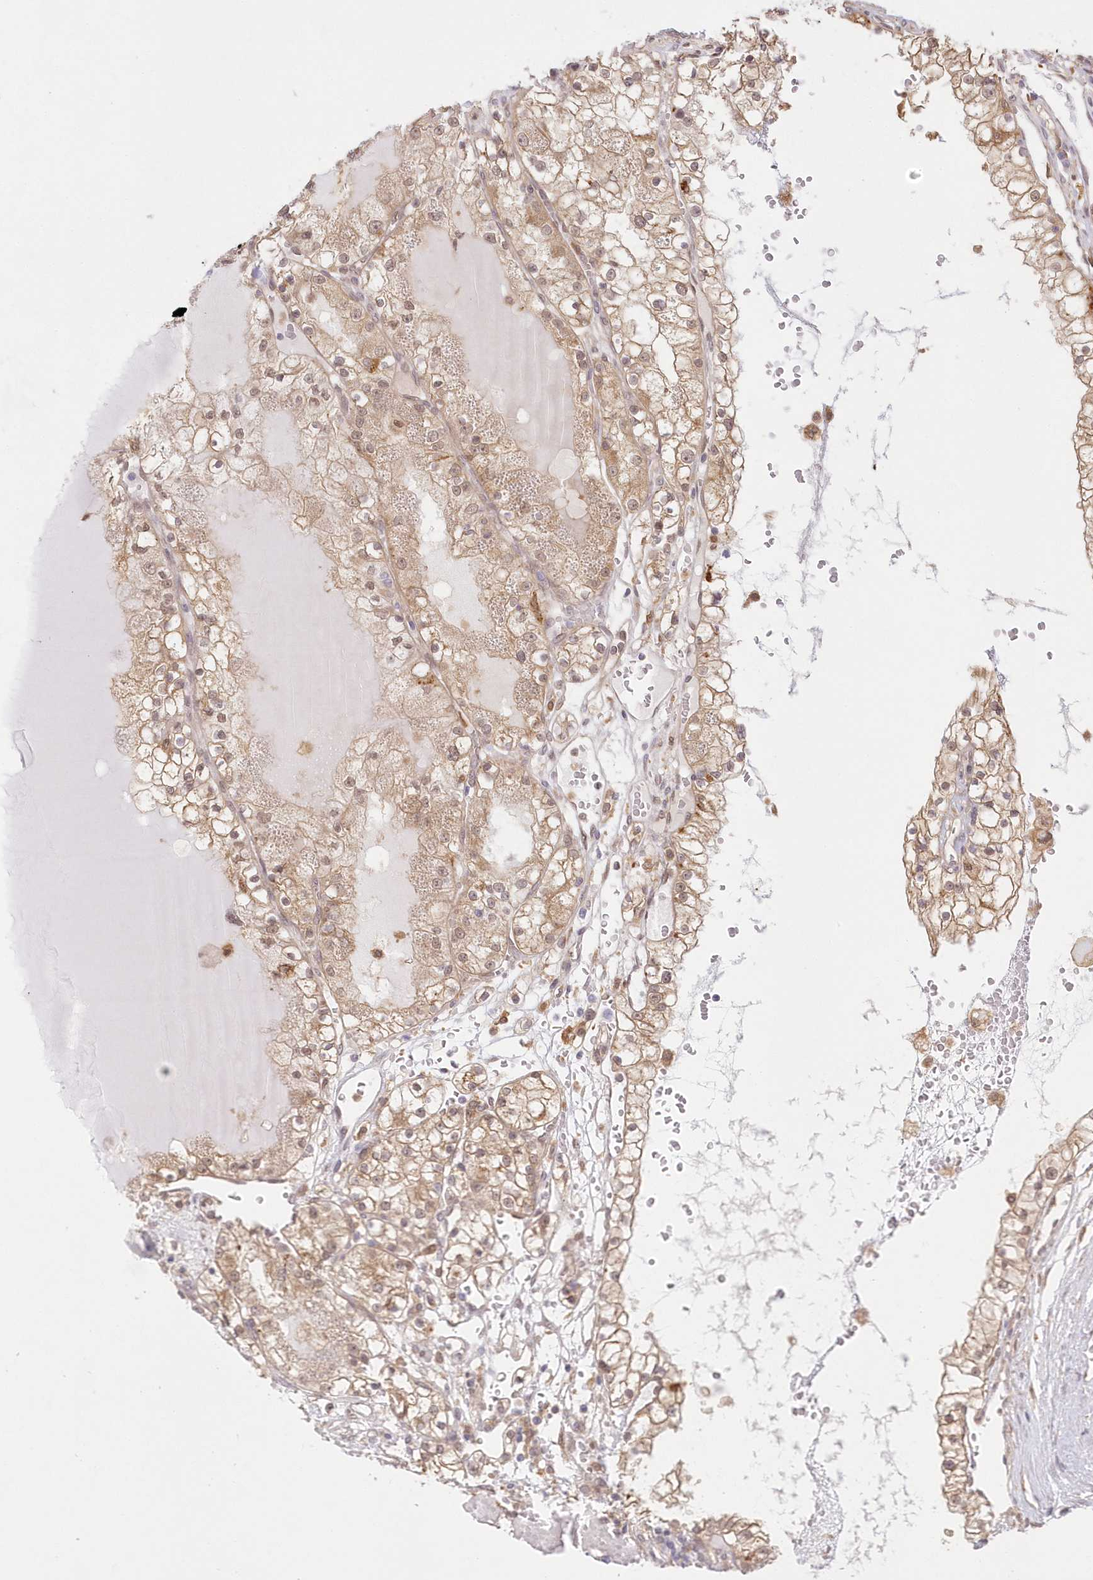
{"staining": {"intensity": "moderate", "quantity": ">75%", "location": "cytoplasmic/membranous,nuclear"}, "tissue": "renal cancer", "cell_type": "Tumor cells", "image_type": "cancer", "snomed": [{"axis": "morphology", "description": "Normal tissue, NOS"}, {"axis": "morphology", "description": "Adenocarcinoma, NOS"}, {"axis": "topography", "description": "Kidney"}], "caption": "This photomicrograph reveals immunohistochemistry (IHC) staining of adenocarcinoma (renal), with medium moderate cytoplasmic/membranous and nuclear expression in about >75% of tumor cells.", "gene": "RNPEP", "patient": {"sex": "male", "age": 68}}